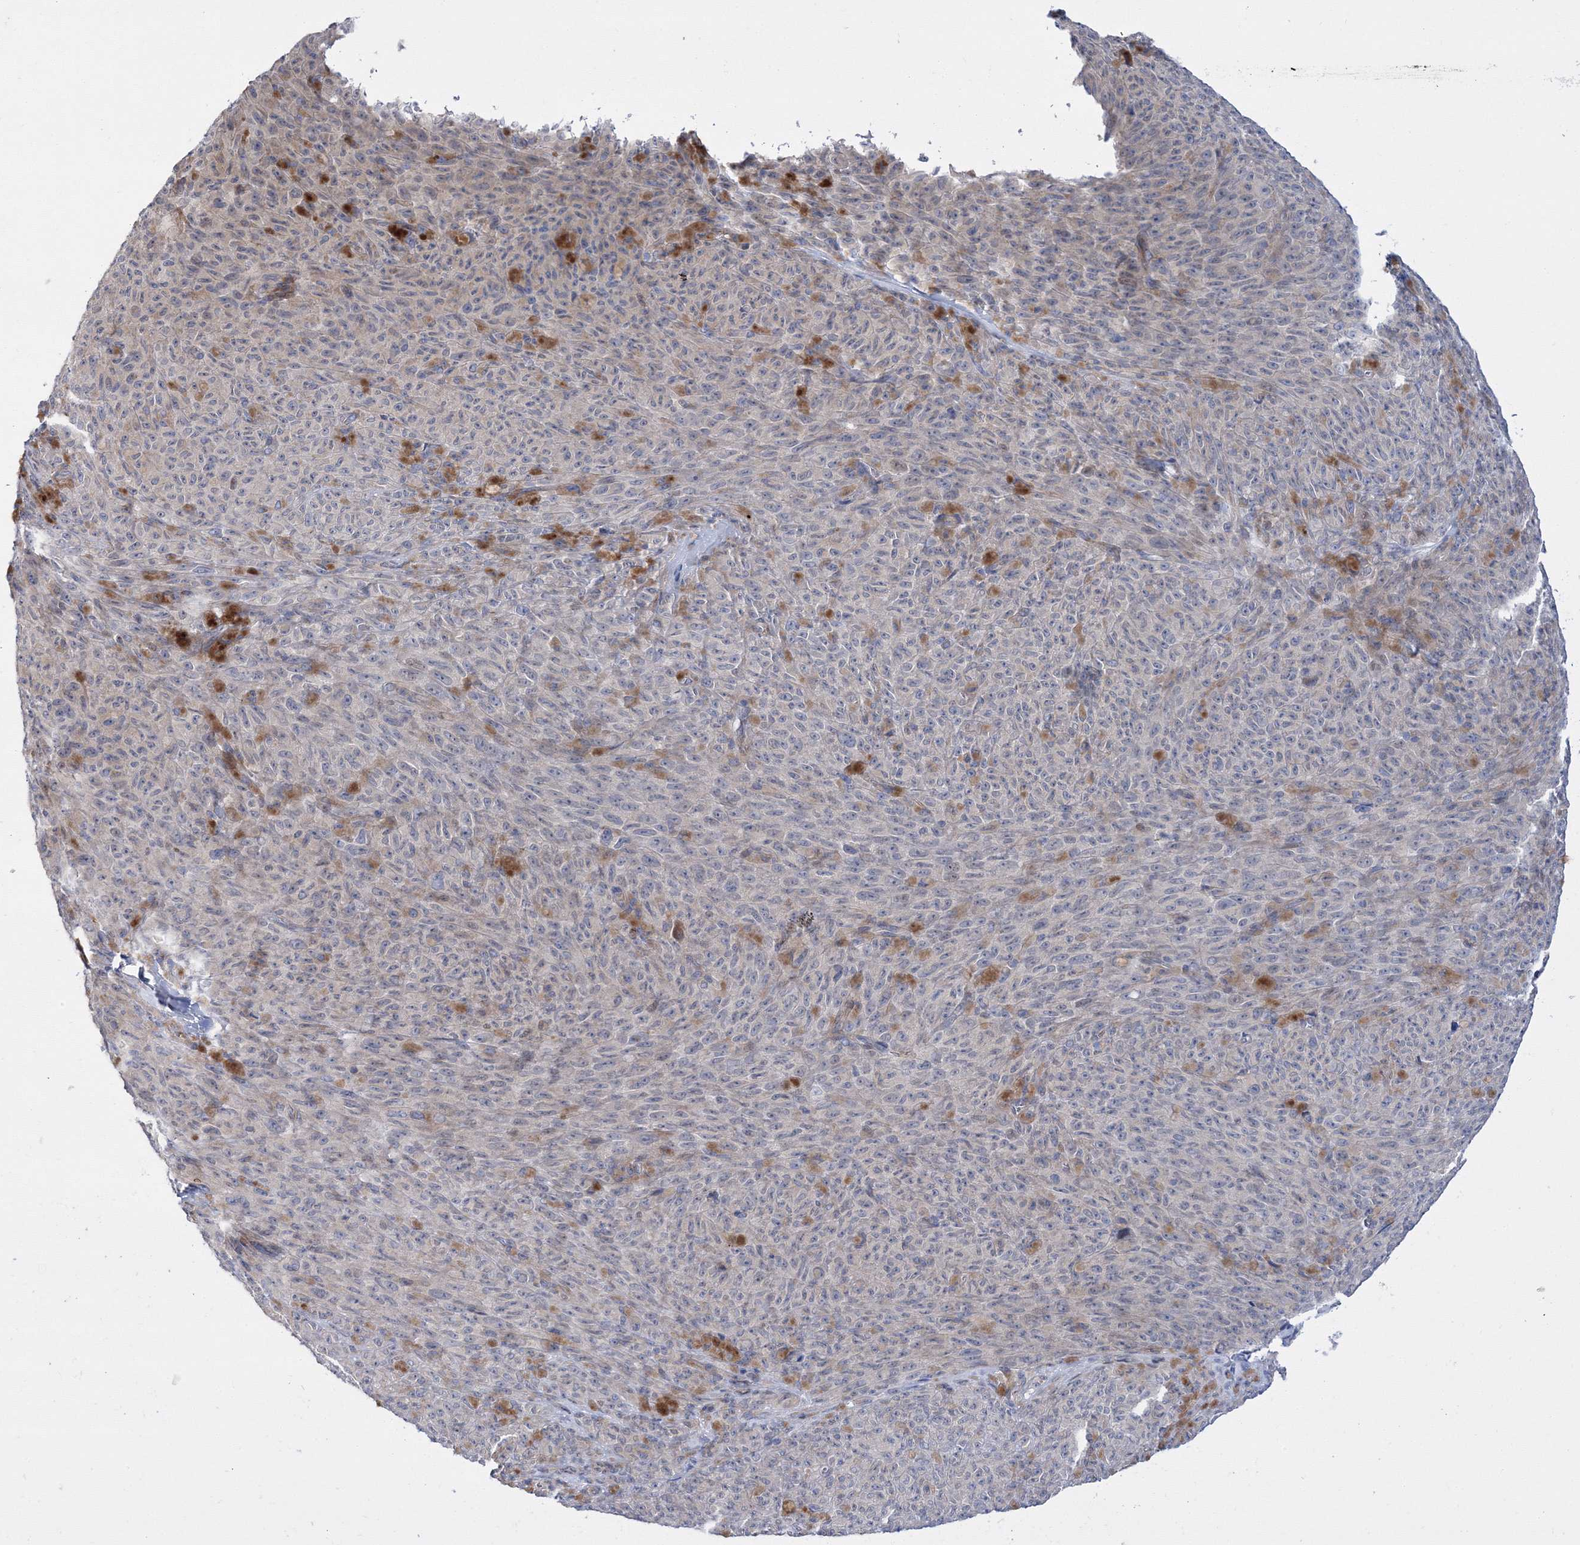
{"staining": {"intensity": "negative", "quantity": "none", "location": "none"}, "tissue": "melanoma", "cell_type": "Tumor cells", "image_type": "cancer", "snomed": [{"axis": "morphology", "description": "Malignant melanoma, NOS"}, {"axis": "topography", "description": "Skin"}], "caption": "Tumor cells show no significant positivity in malignant melanoma.", "gene": "ARHGAP32", "patient": {"sex": "female", "age": 82}}